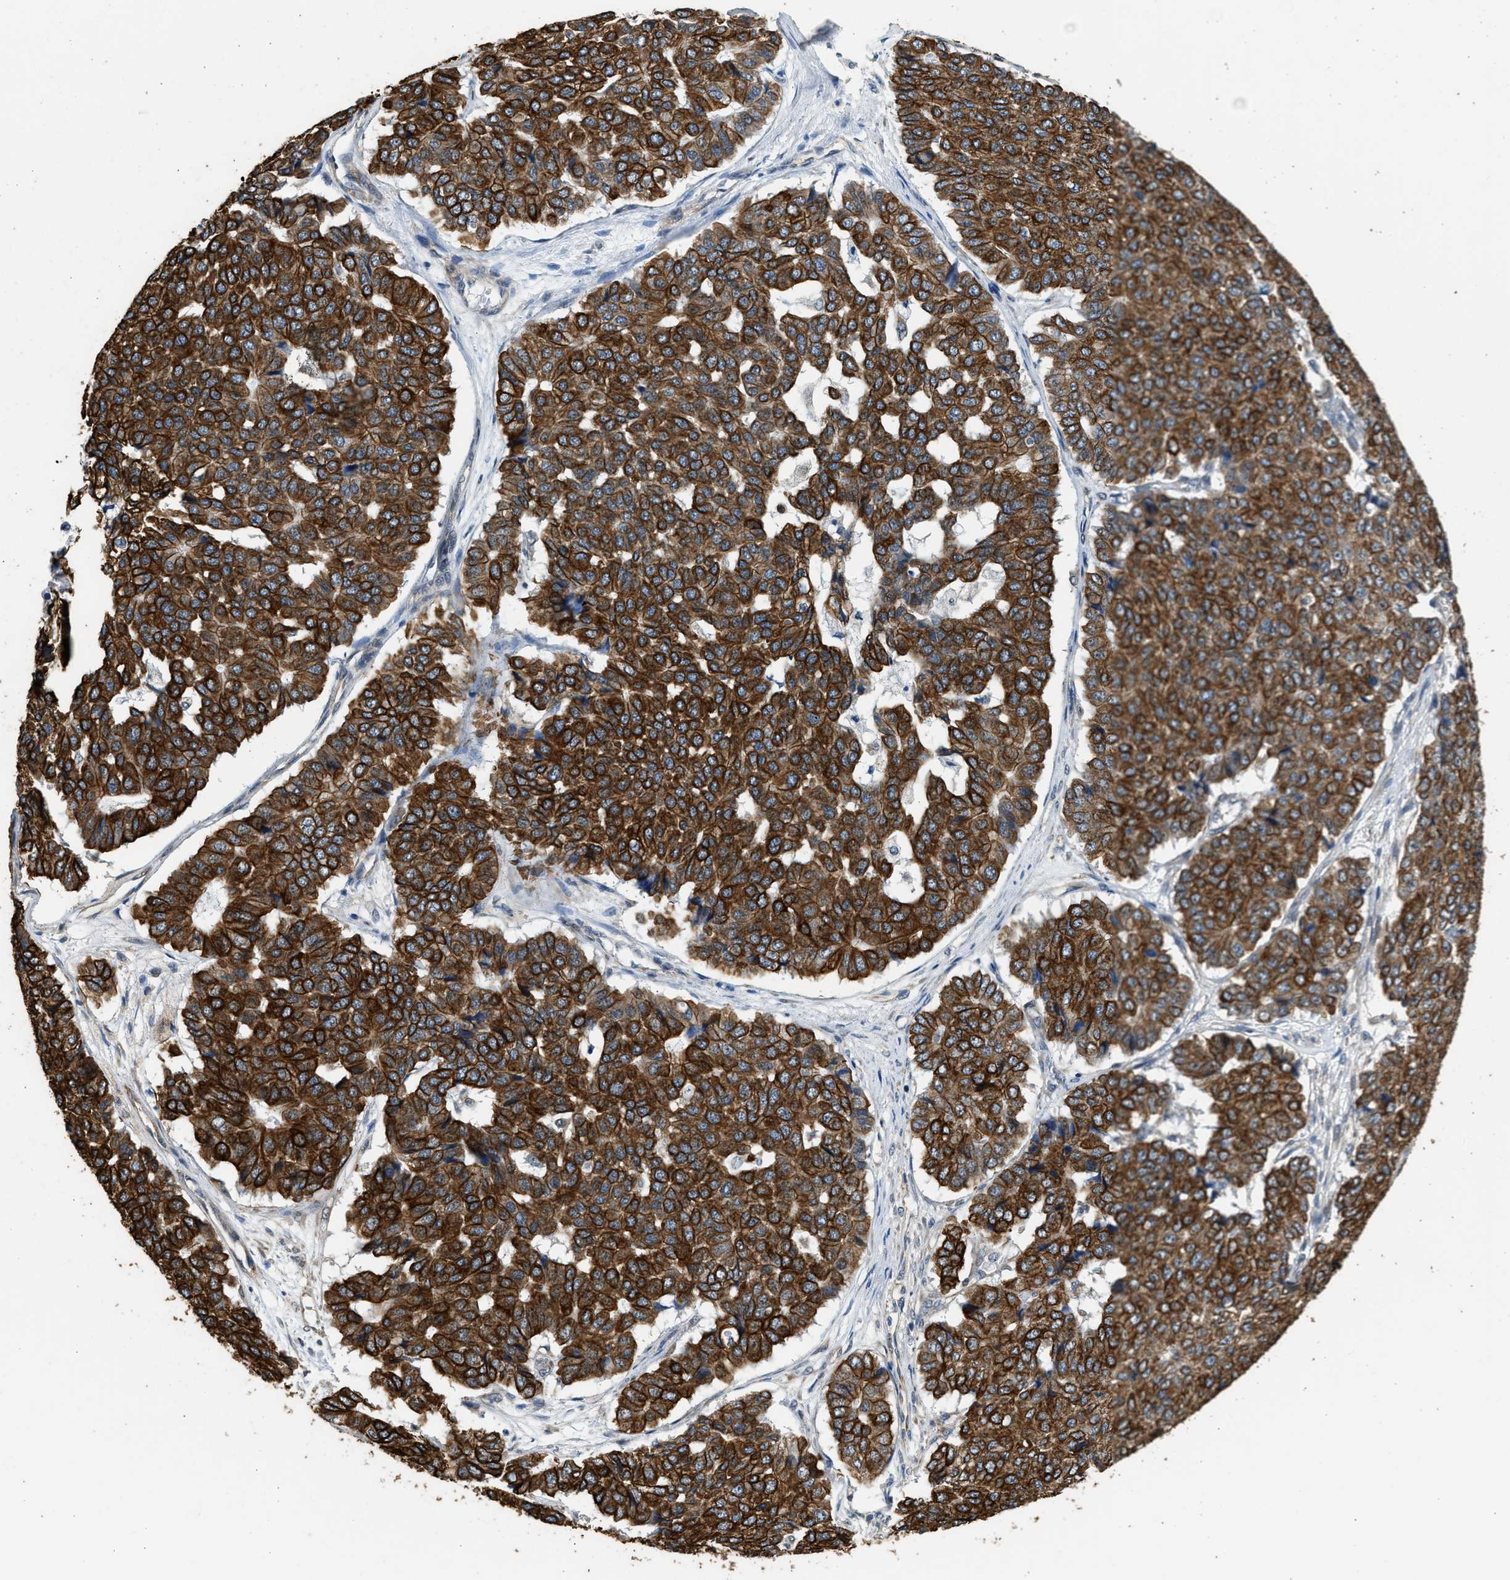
{"staining": {"intensity": "strong", "quantity": ">75%", "location": "cytoplasmic/membranous"}, "tissue": "pancreatic cancer", "cell_type": "Tumor cells", "image_type": "cancer", "snomed": [{"axis": "morphology", "description": "Adenocarcinoma, NOS"}, {"axis": "topography", "description": "Pancreas"}], "caption": "High-power microscopy captured an immunohistochemistry histopathology image of pancreatic adenocarcinoma, revealing strong cytoplasmic/membranous expression in approximately >75% of tumor cells. (IHC, brightfield microscopy, high magnification).", "gene": "PCLO", "patient": {"sex": "male", "age": 50}}